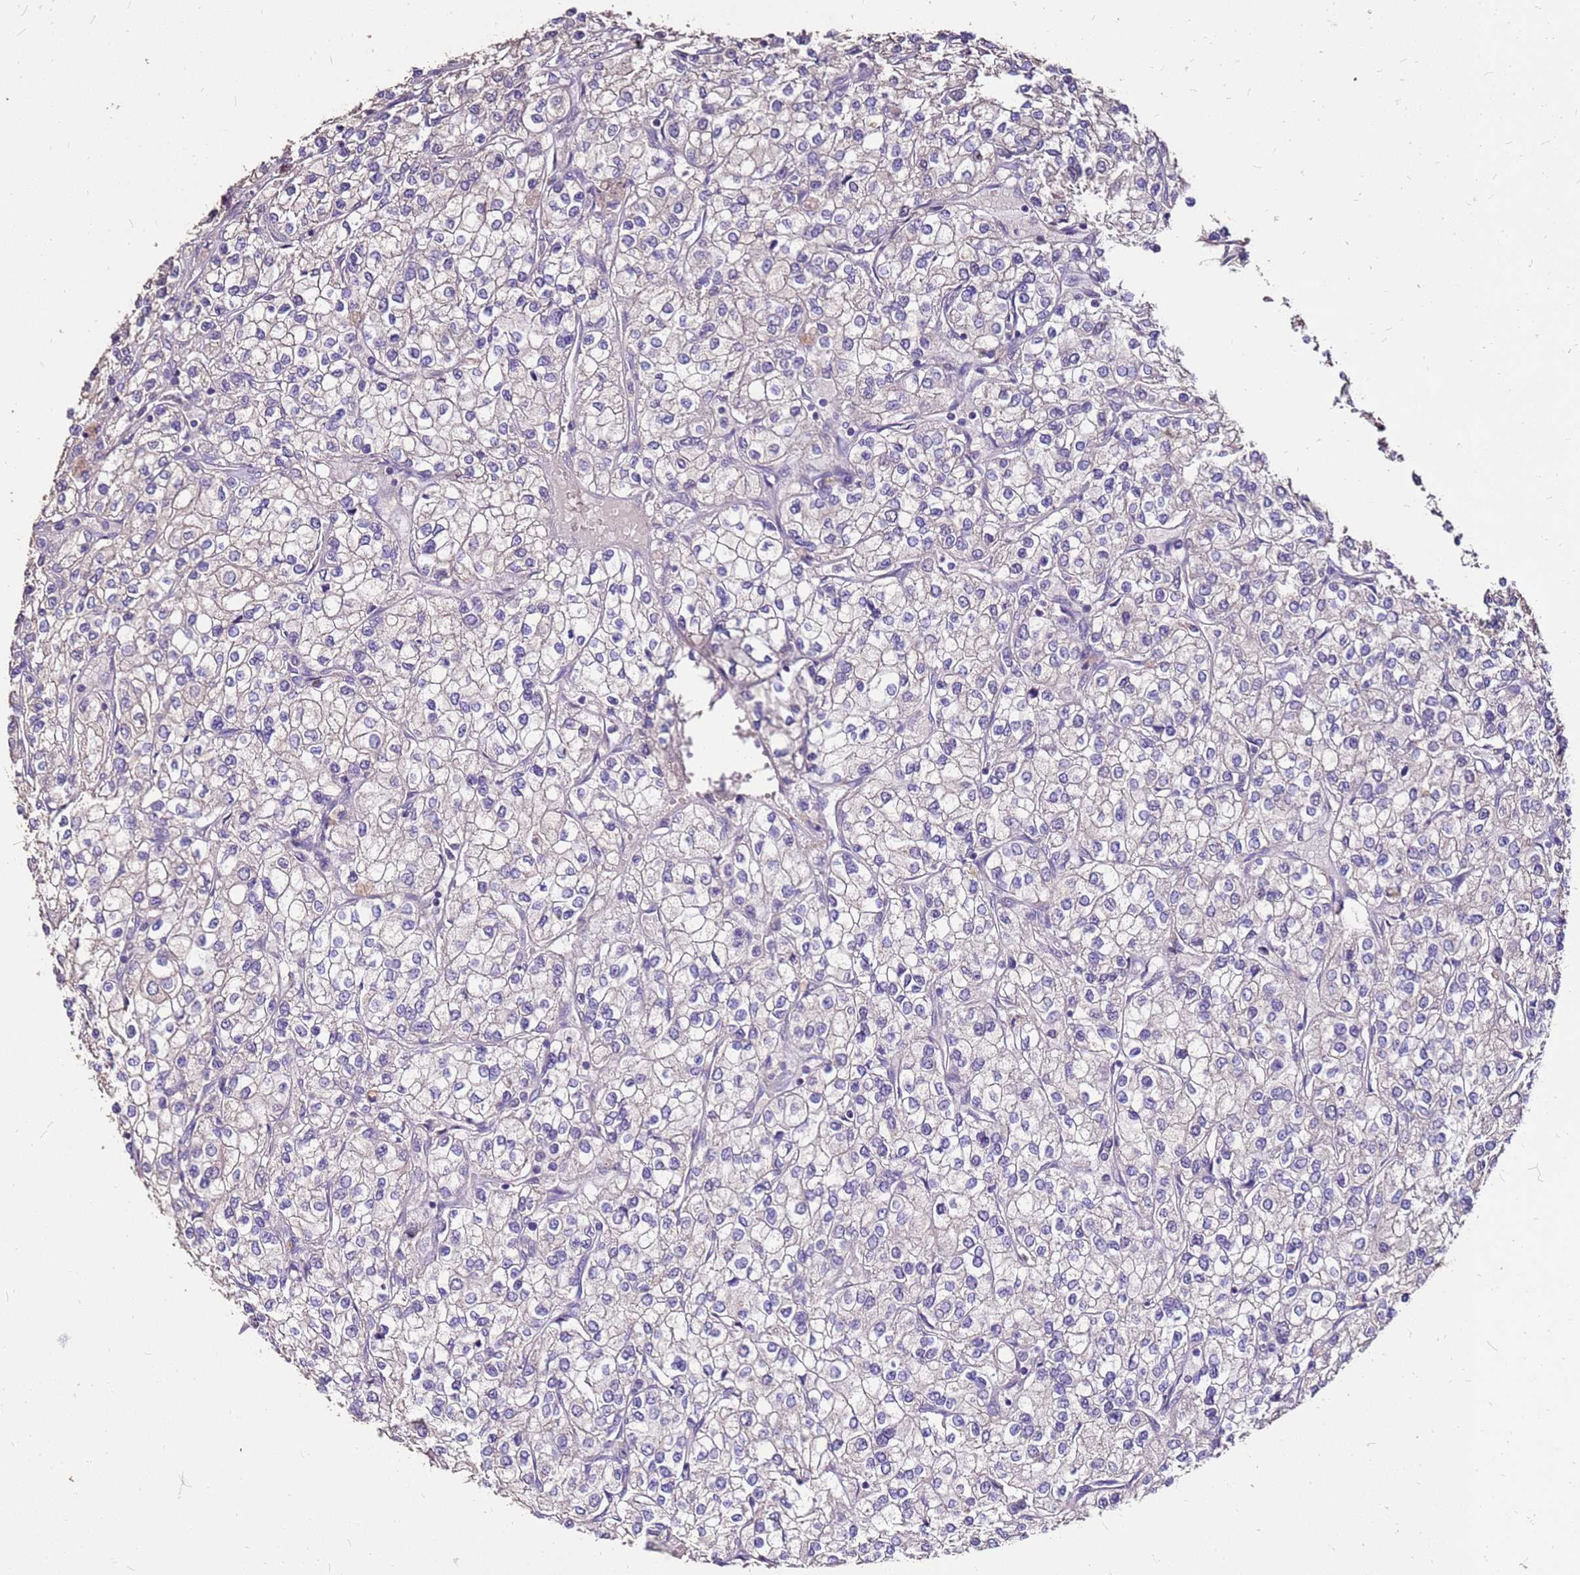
{"staining": {"intensity": "negative", "quantity": "none", "location": "none"}, "tissue": "renal cancer", "cell_type": "Tumor cells", "image_type": "cancer", "snomed": [{"axis": "morphology", "description": "Adenocarcinoma, NOS"}, {"axis": "topography", "description": "Kidney"}], "caption": "A histopathology image of human renal adenocarcinoma is negative for staining in tumor cells.", "gene": "EXD3", "patient": {"sex": "male", "age": 80}}